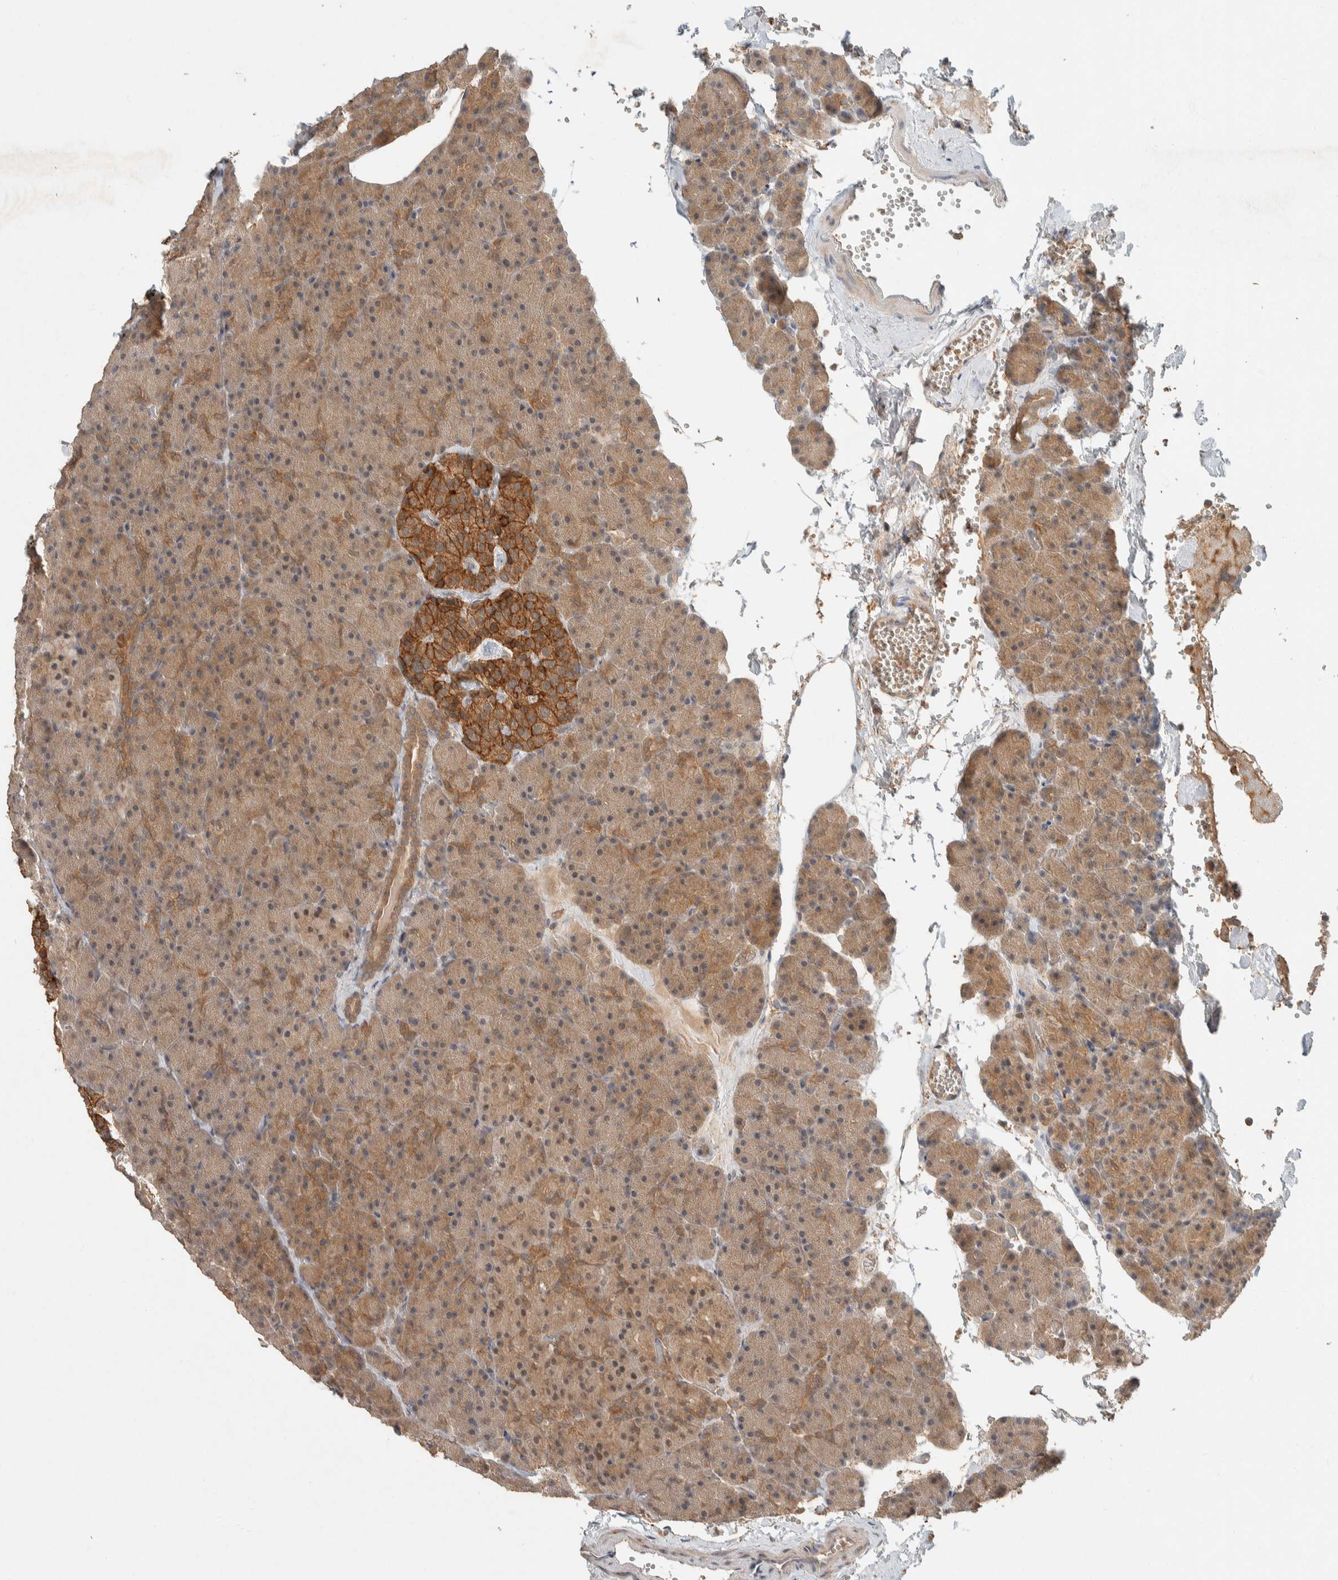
{"staining": {"intensity": "moderate", "quantity": ">75%", "location": "cytoplasmic/membranous"}, "tissue": "pancreas", "cell_type": "Exocrine glandular cells", "image_type": "normal", "snomed": [{"axis": "morphology", "description": "Normal tissue, NOS"}, {"axis": "morphology", "description": "Carcinoid, malignant, NOS"}, {"axis": "topography", "description": "Pancreas"}], "caption": "Immunohistochemical staining of benign pancreas displays medium levels of moderate cytoplasmic/membranous positivity in about >75% of exocrine glandular cells.", "gene": "ZNF567", "patient": {"sex": "female", "age": 35}}